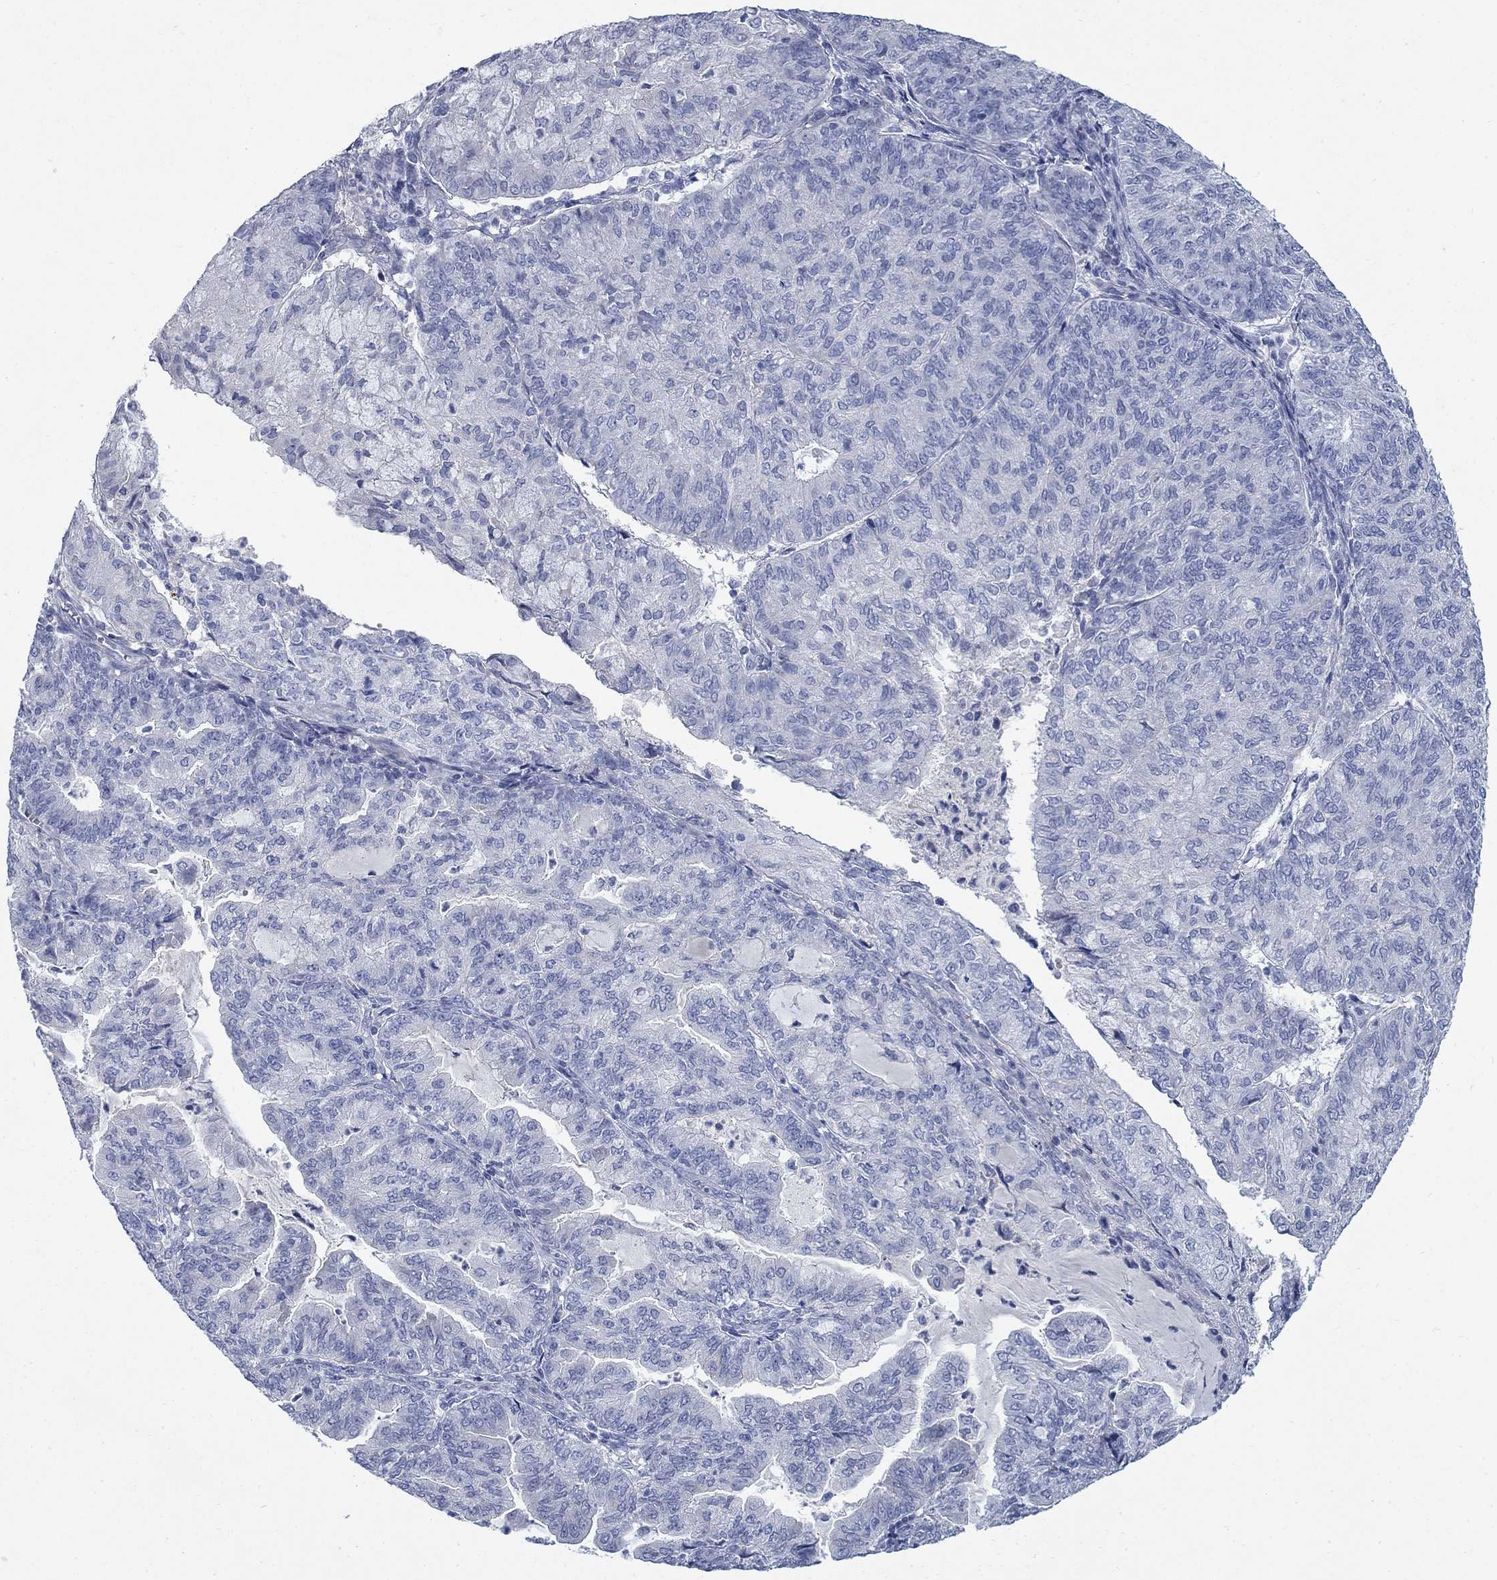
{"staining": {"intensity": "negative", "quantity": "none", "location": "none"}, "tissue": "endometrial cancer", "cell_type": "Tumor cells", "image_type": "cancer", "snomed": [{"axis": "morphology", "description": "Adenocarcinoma, NOS"}, {"axis": "topography", "description": "Endometrium"}], "caption": "High magnification brightfield microscopy of adenocarcinoma (endometrial) stained with DAB (brown) and counterstained with hematoxylin (blue): tumor cells show no significant staining.", "gene": "DNER", "patient": {"sex": "female", "age": 82}}